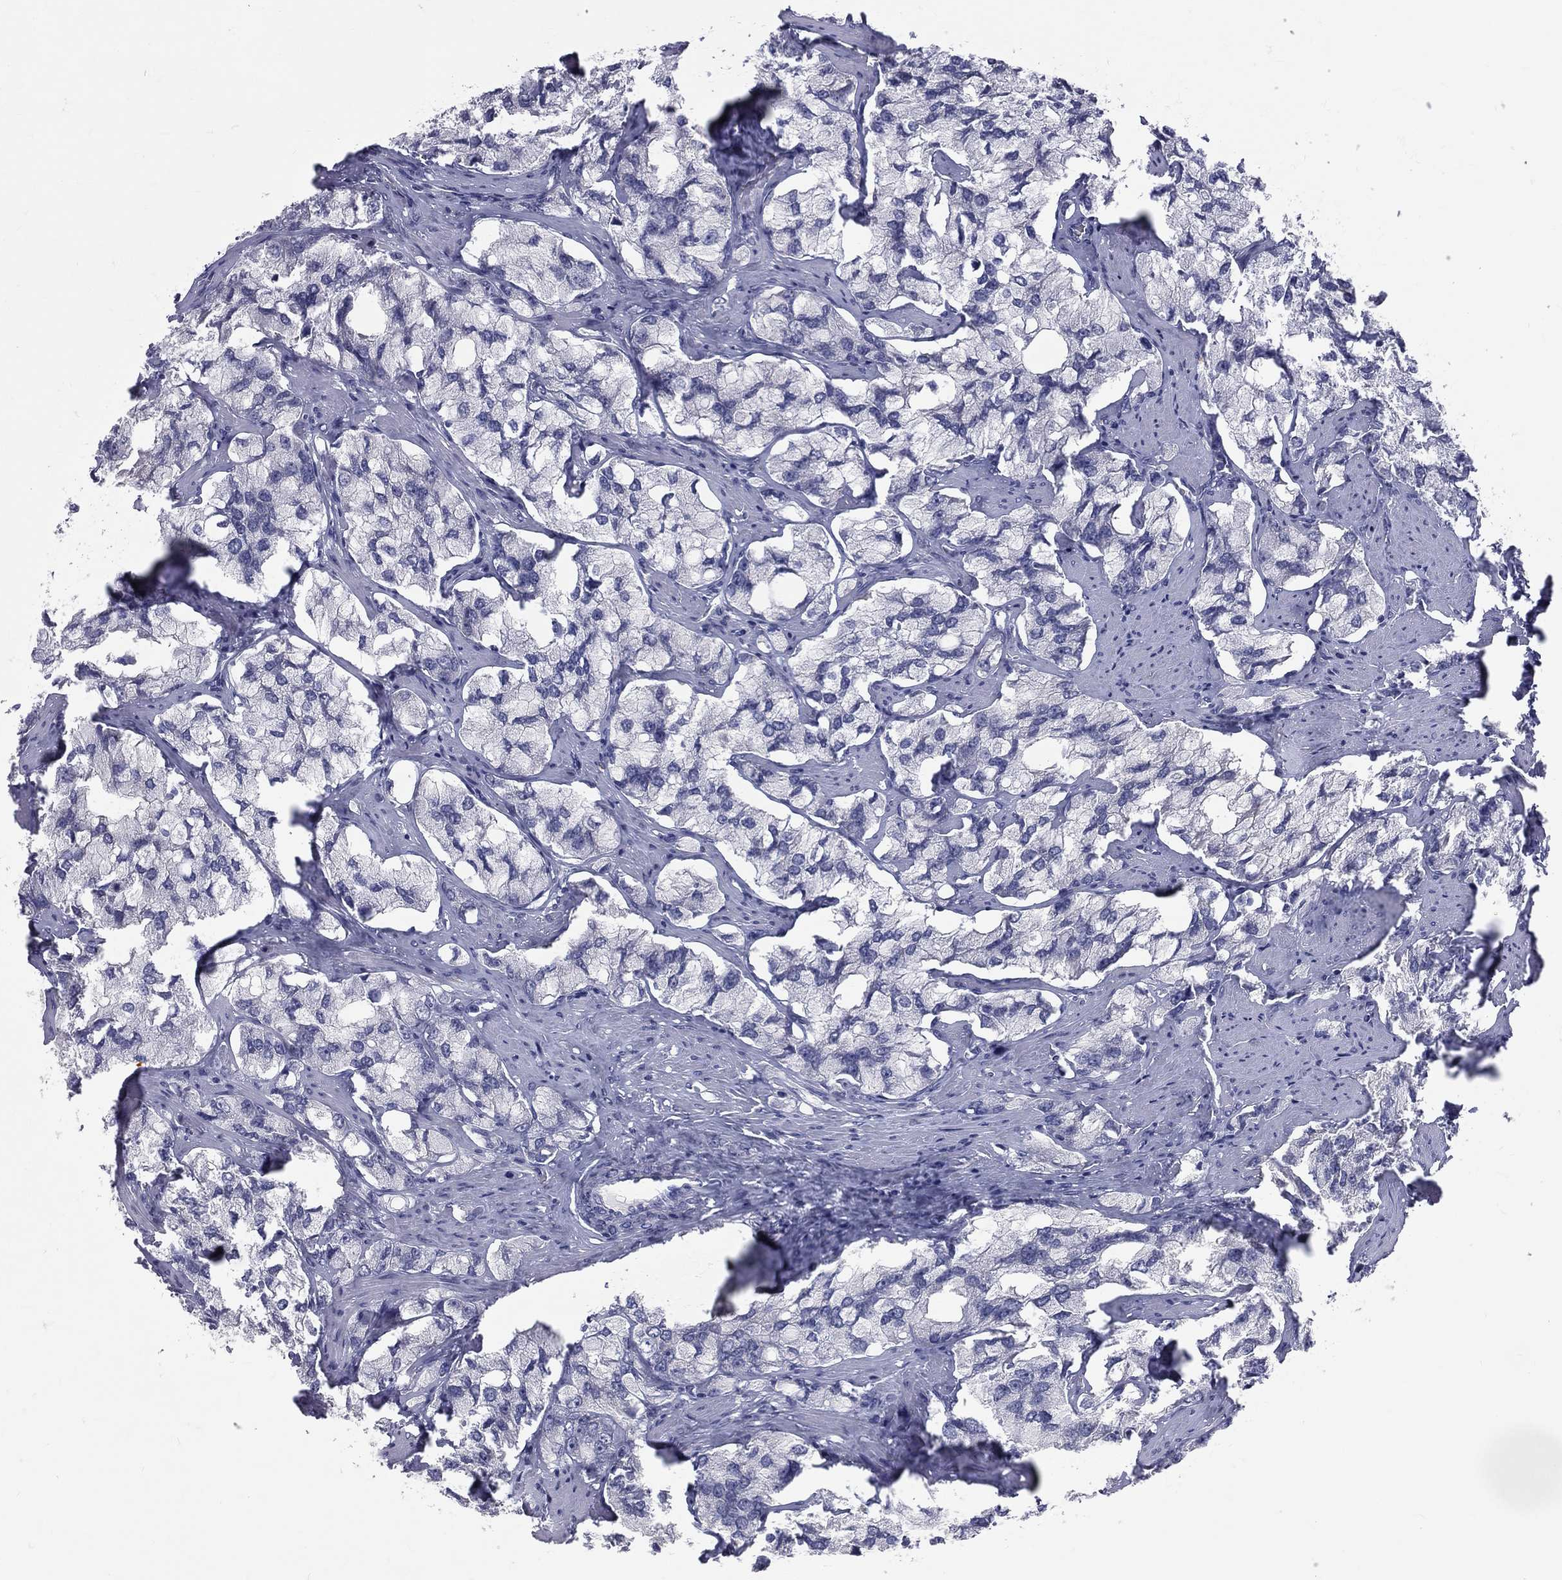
{"staining": {"intensity": "negative", "quantity": "none", "location": "none"}, "tissue": "prostate cancer", "cell_type": "Tumor cells", "image_type": "cancer", "snomed": [{"axis": "morphology", "description": "Adenocarcinoma, NOS"}, {"axis": "topography", "description": "Prostate and seminal vesicle, NOS"}, {"axis": "topography", "description": "Prostate"}], "caption": "Immunohistochemistry of human prostate cancer demonstrates no positivity in tumor cells.", "gene": "TFPI2", "patient": {"sex": "male", "age": 64}}